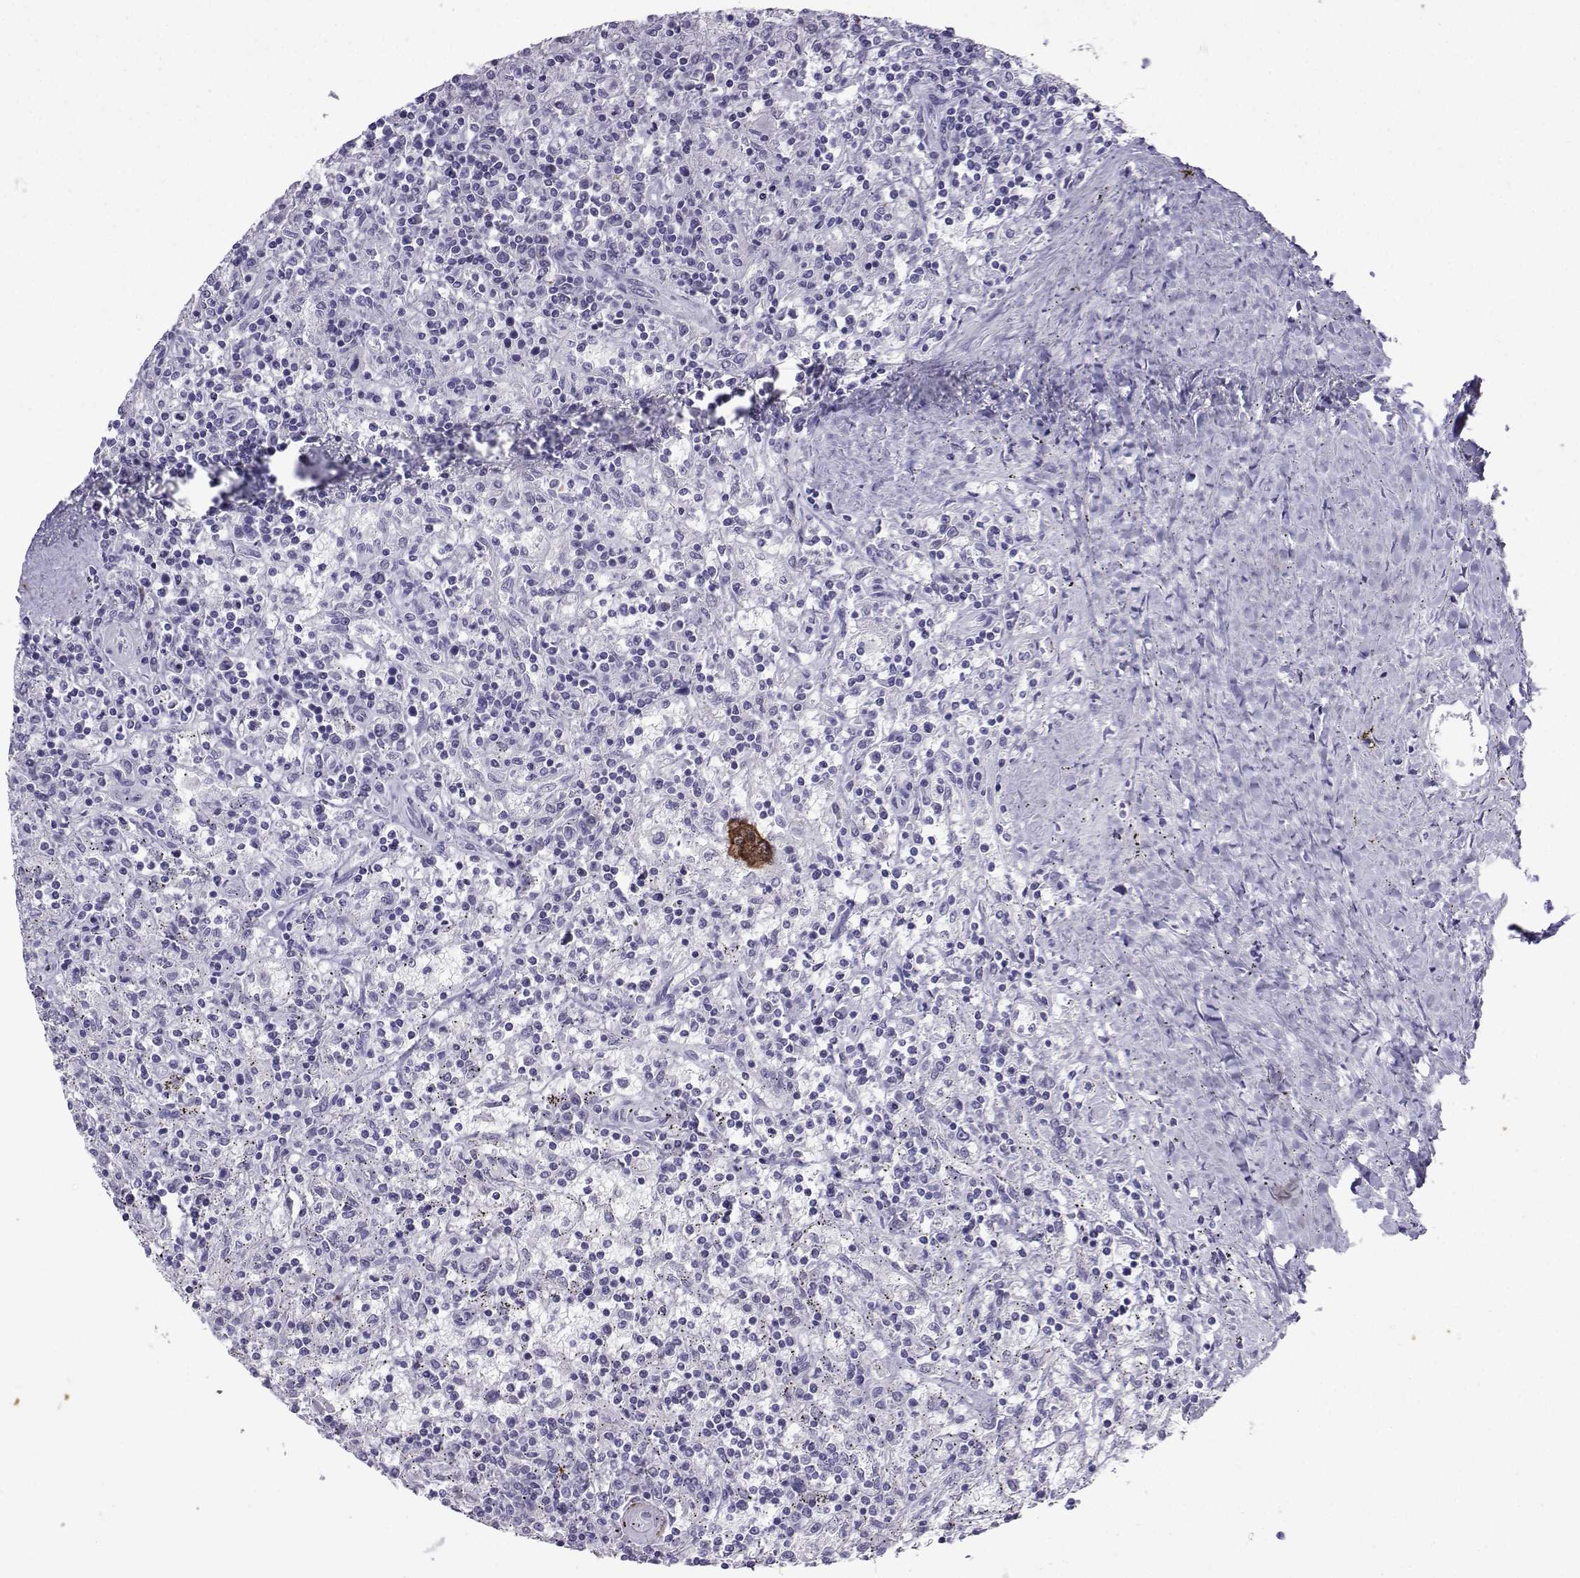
{"staining": {"intensity": "negative", "quantity": "none", "location": "none"}, "tissue": "lymphoma", "cell_type": "Tumor cells", "image_type": "cancer", "snomed": [{"axis": "morphology", "description": "Malignant lymphoma, non-Hodgkin's type, Low grade"}, {"axis": "topography", "description": "Spleen"}], "caption": "Immunohistochemistry (IHC) micrograph of neoplastic tissue: low-grade malignant lymphoma, non-Hodgkin's type stained with DAB demonstrates no significant protein staining in tumor cells. (Stains: DAB (3,3'-diaminobenzidine) immunohistochemistry (IHC) with hematoxylin counter stain, Microscopy: brightfield microscopy at high magnification).", "gene": "LORICRIN", "patient": {"sex": "male", "age": 62}}